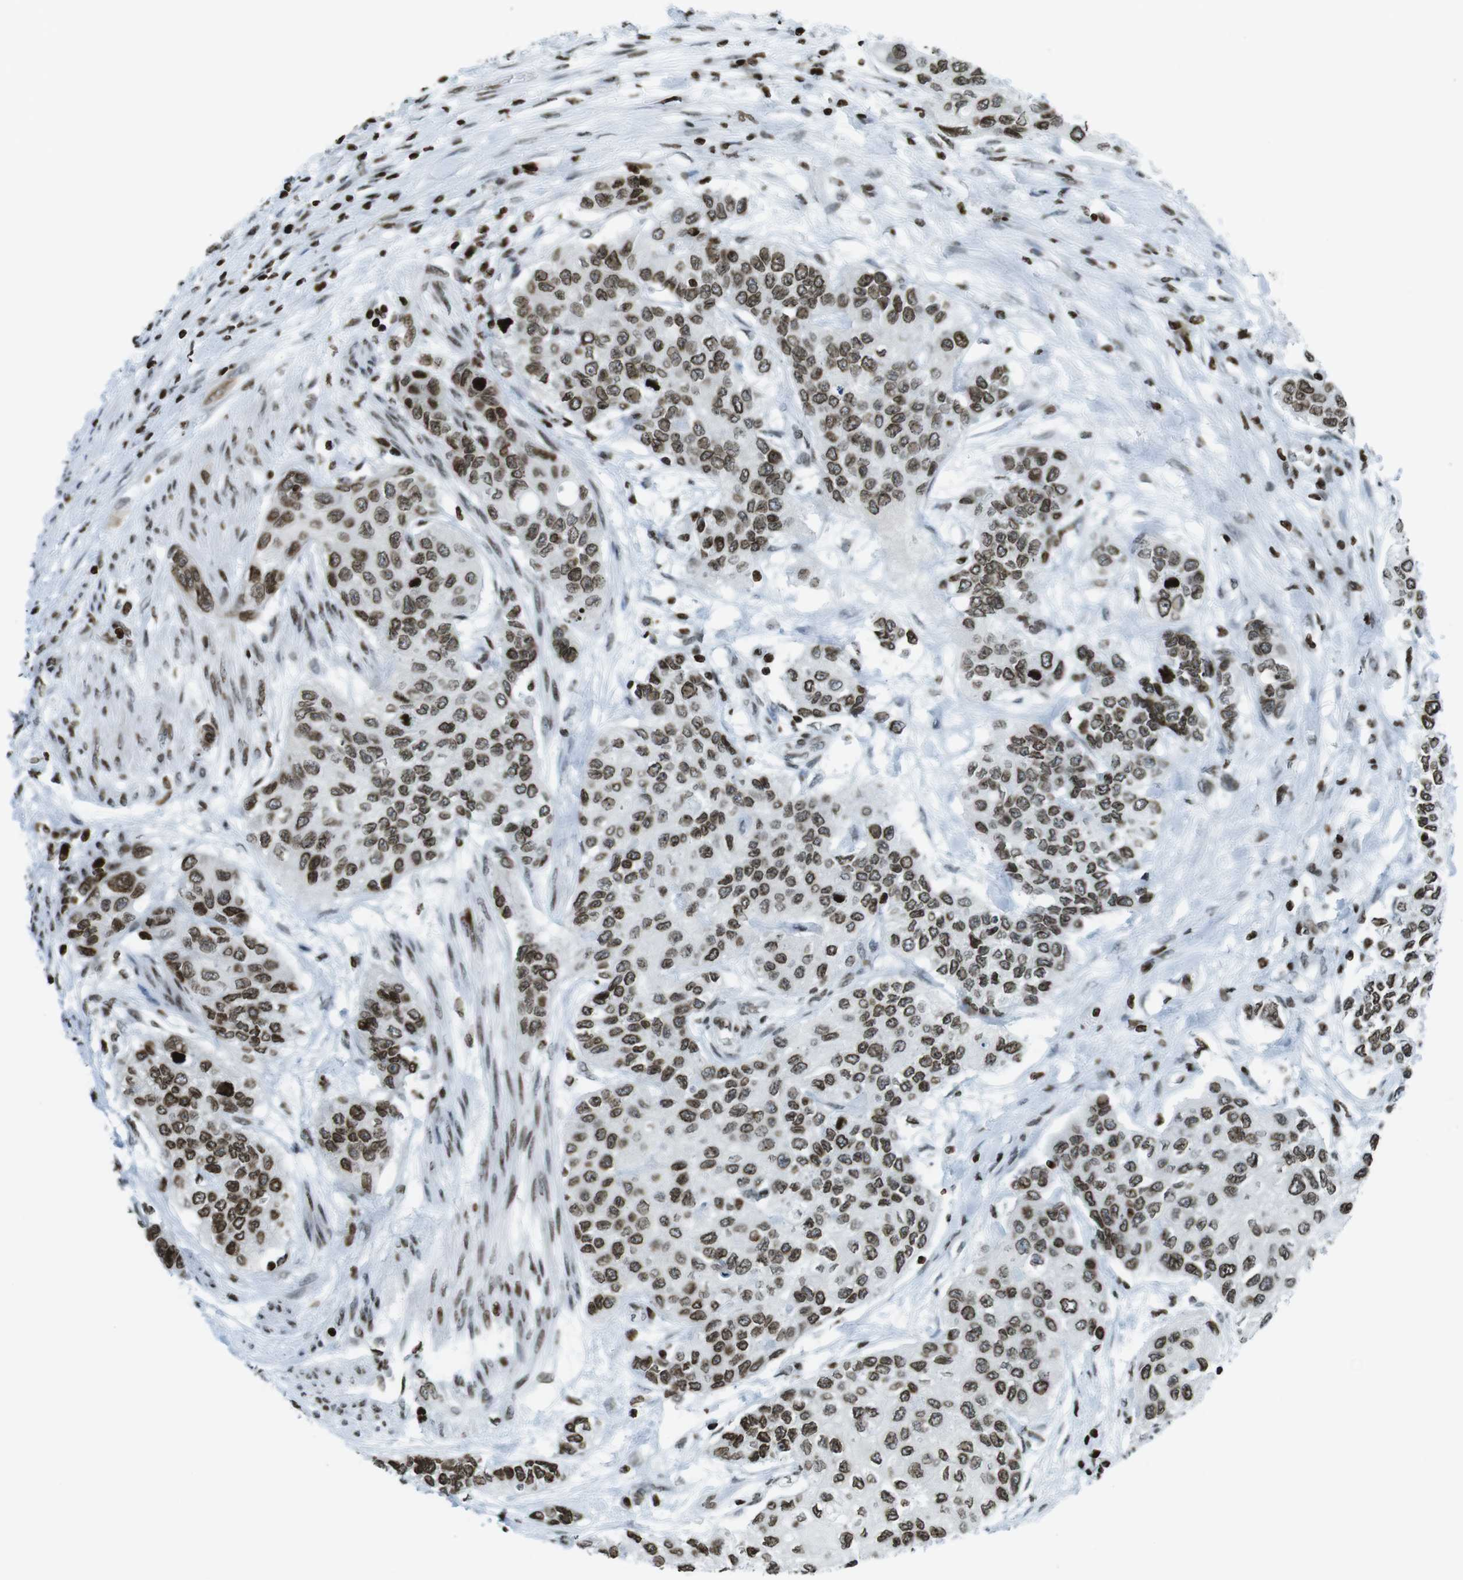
{"staining": {"intensity": "strong", "quantity": ">75%", "location": "nuclear"}, "tissue": "urothelial cancer", "cell_type": "Tumor cells", "image_type": "cancer", "snomed": [{"axis": "morphology", "description": "Urothelial carcinoma, High grade"}, {"axis": "topography", "description": "Urinary bladder"}], "caption": "High-grade urothelial carcinoma stained with a protein marker reveals strong staining in tumor cells.", "gene": "H2AC8", "patient": {"sex": "female", "age": 56}}